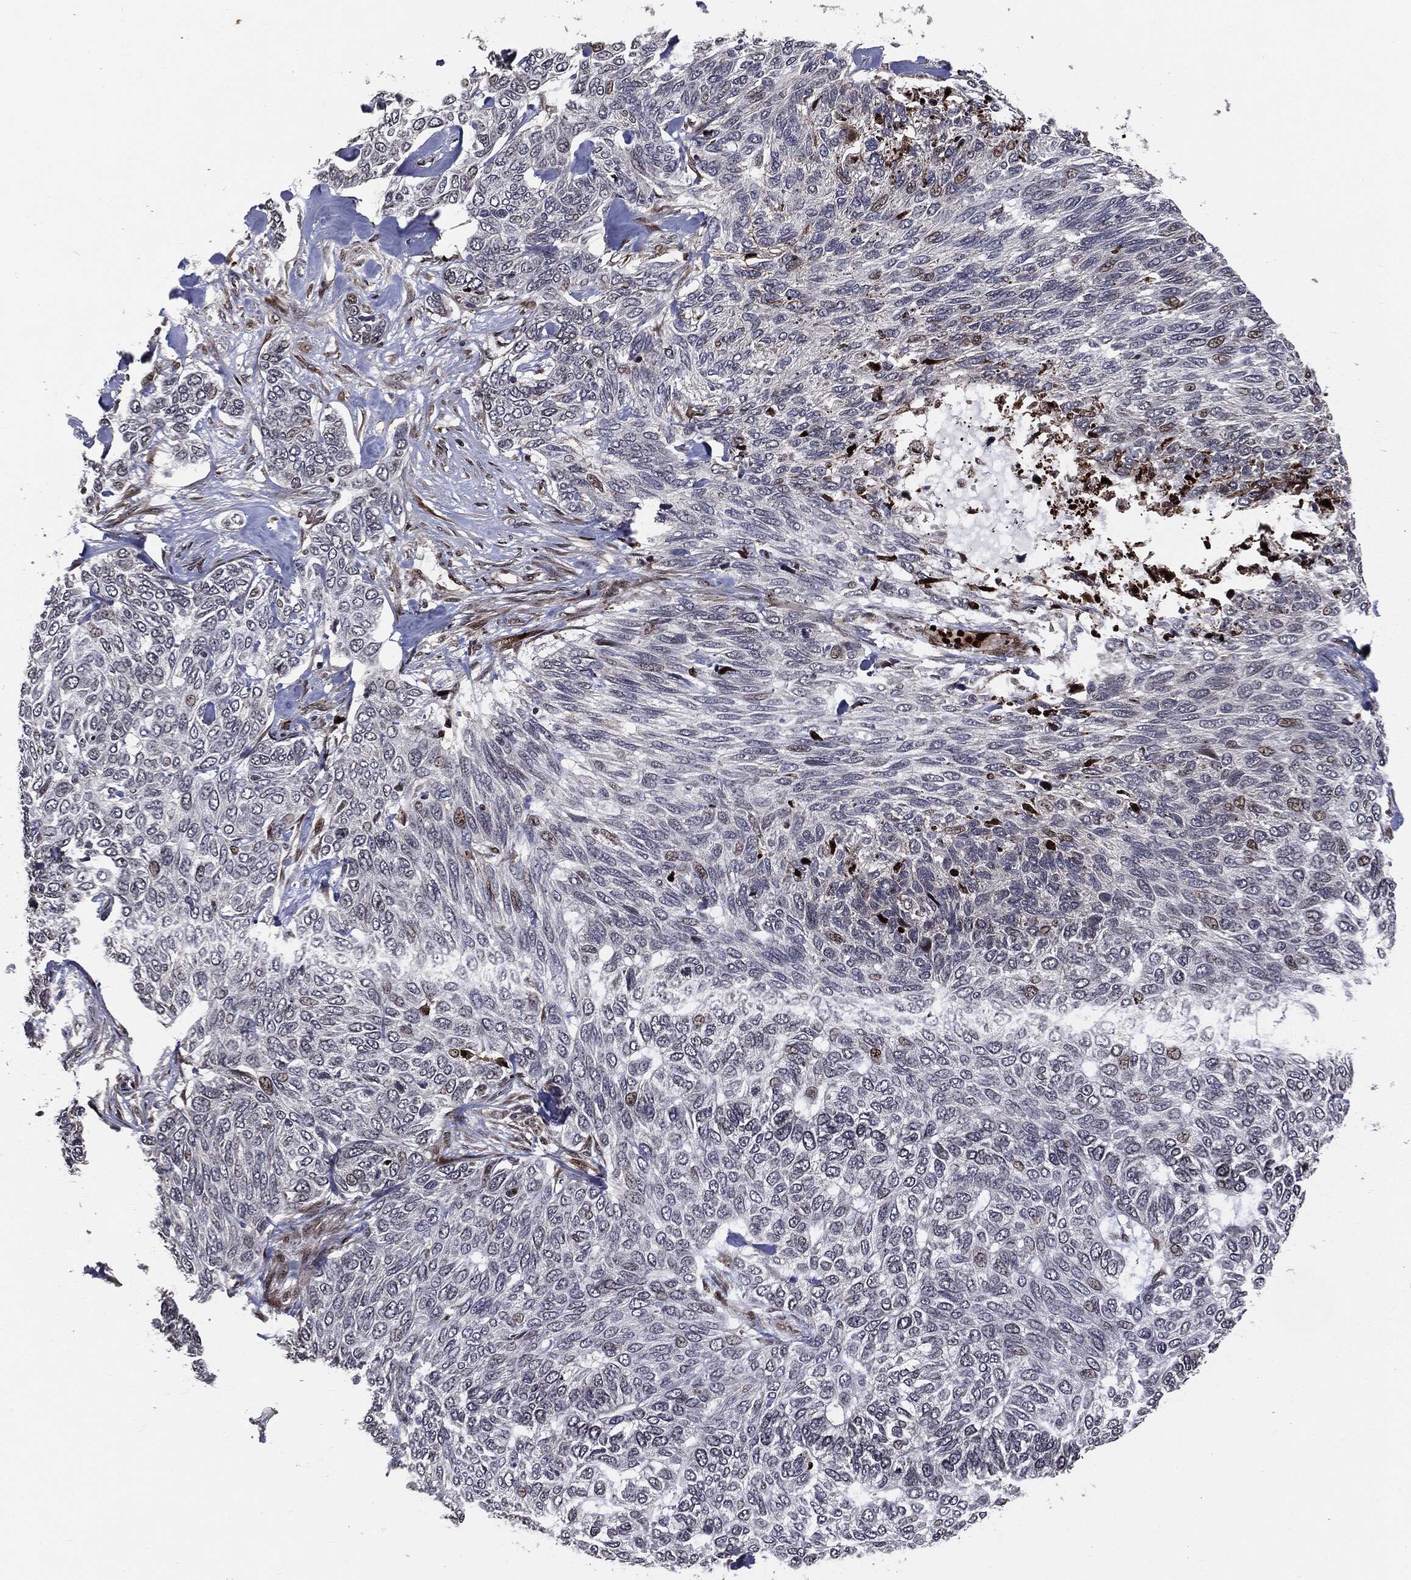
{"staining": {"intensity": "moderate", "quantity": "<25%", "location": "nuclear"}, "tissue": "skin cancer", "cell_type": "Tumor cells", "image_type": "cancer", "snomed": [{"axis": "morphology", "description": "Basal cell carcinoma"}, {"axis": "topography", "description": "Skin"}], "caption": "Human skin cancer (basal cell carcinoma) stained for a protein (brown) exhibits moderate nuclear positive positivity in approximately <25% of tumor cells.", "gene": "SMAD4", "patient": {"sex": "female", "age": 65}}